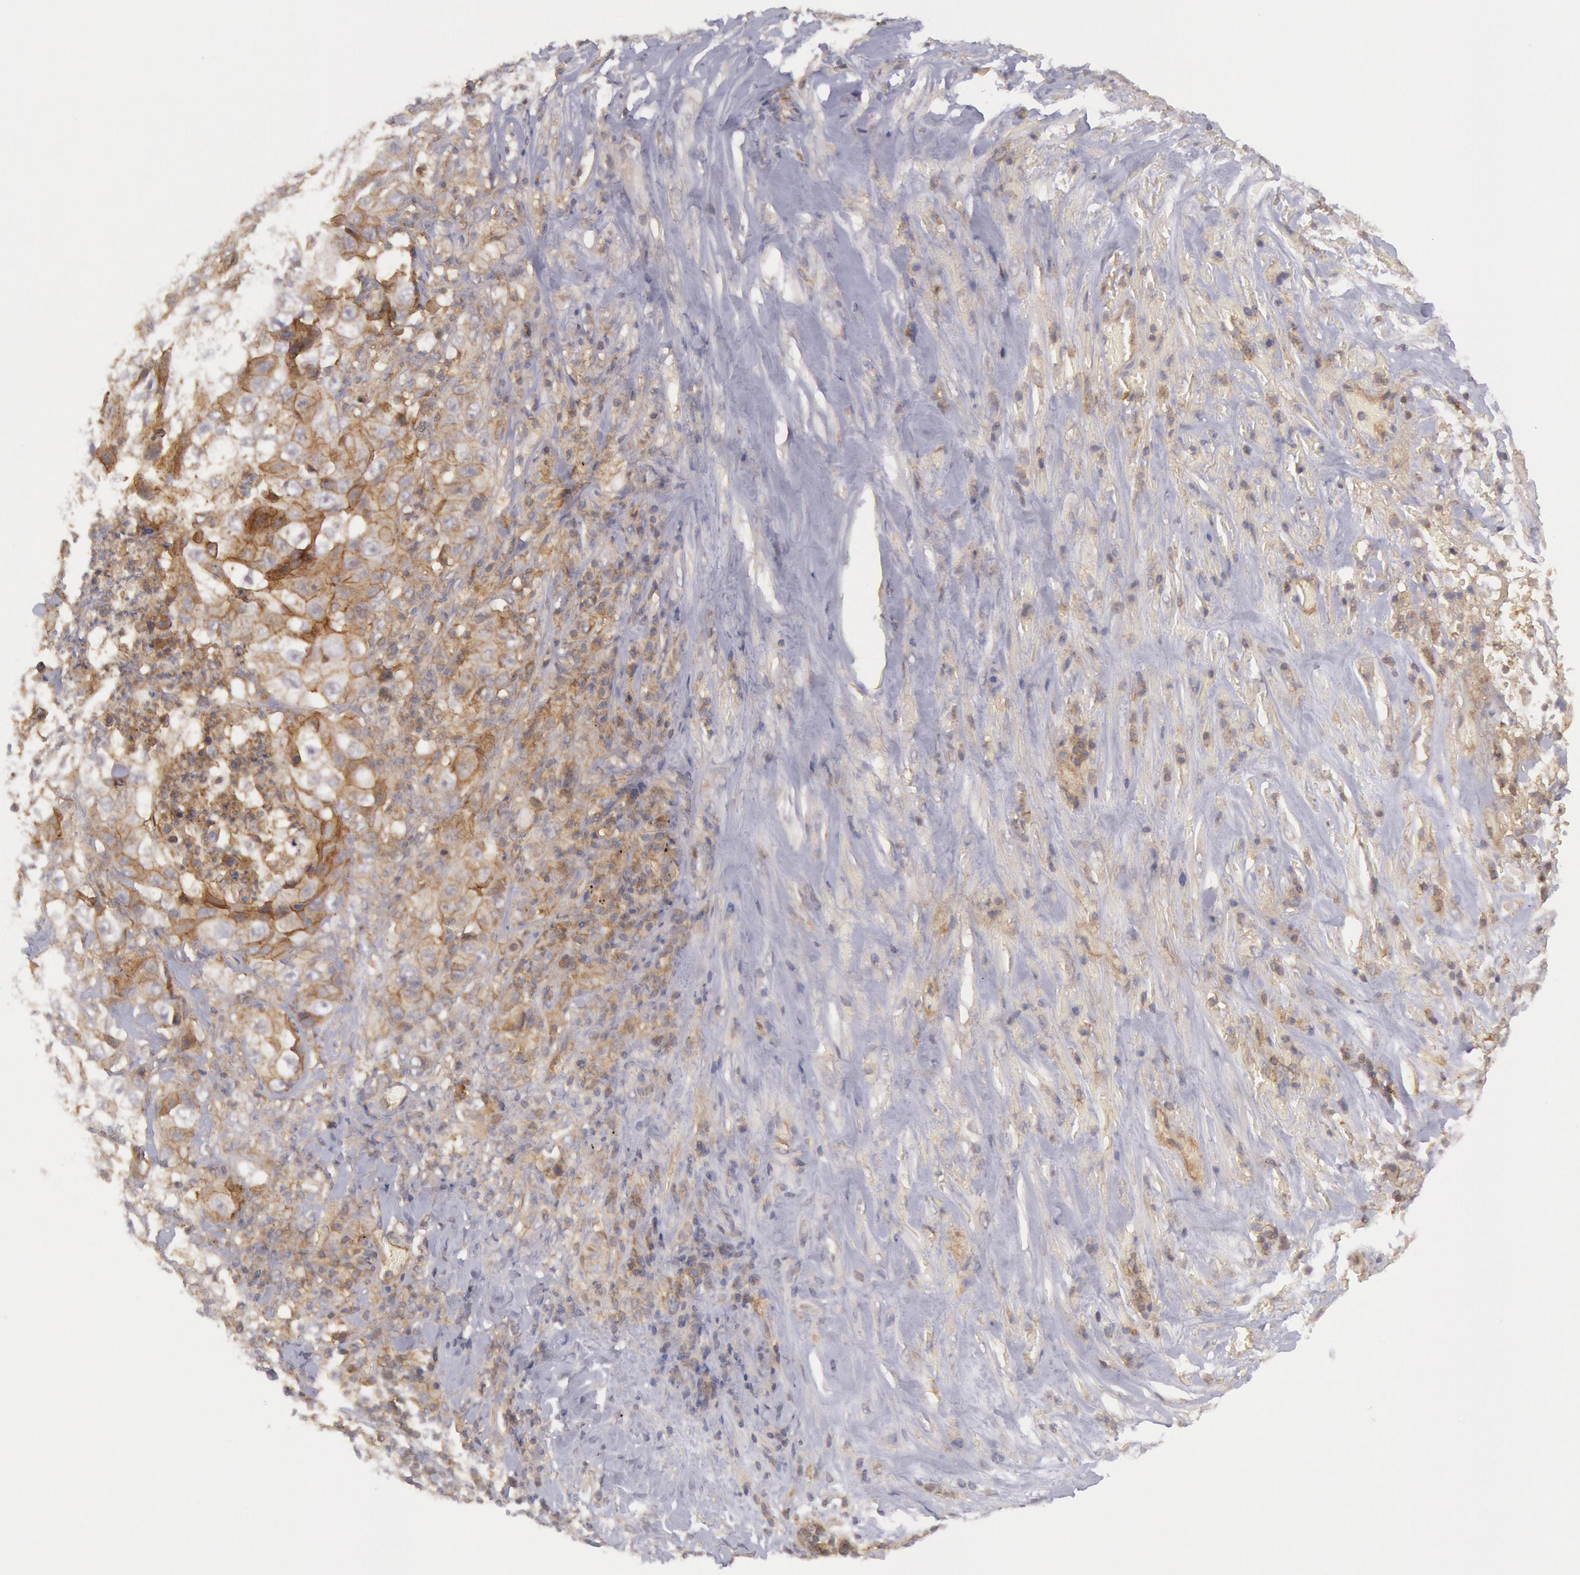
{"staining": {"intensity": "weak", "quantity": "<25%", "location": "cytoplasmic/membranous"}, "tissue": "lung cancer", "cell_type": "Tumor cells", "image_type": "cancer", "snomed": [{"axis": "morphology", "description": "Squamous cell carcinoma, NOS"}, {"axis": "topography", "description": "Lung"}], "caption": "Human lung cancer (squamous cell carcinoma) stained for a protein using immunohistochemistry (IHC) demonstrates no positivity in tumor cells.", "gene": "STX4", "patient": {"sex": "male", "age": 64}}